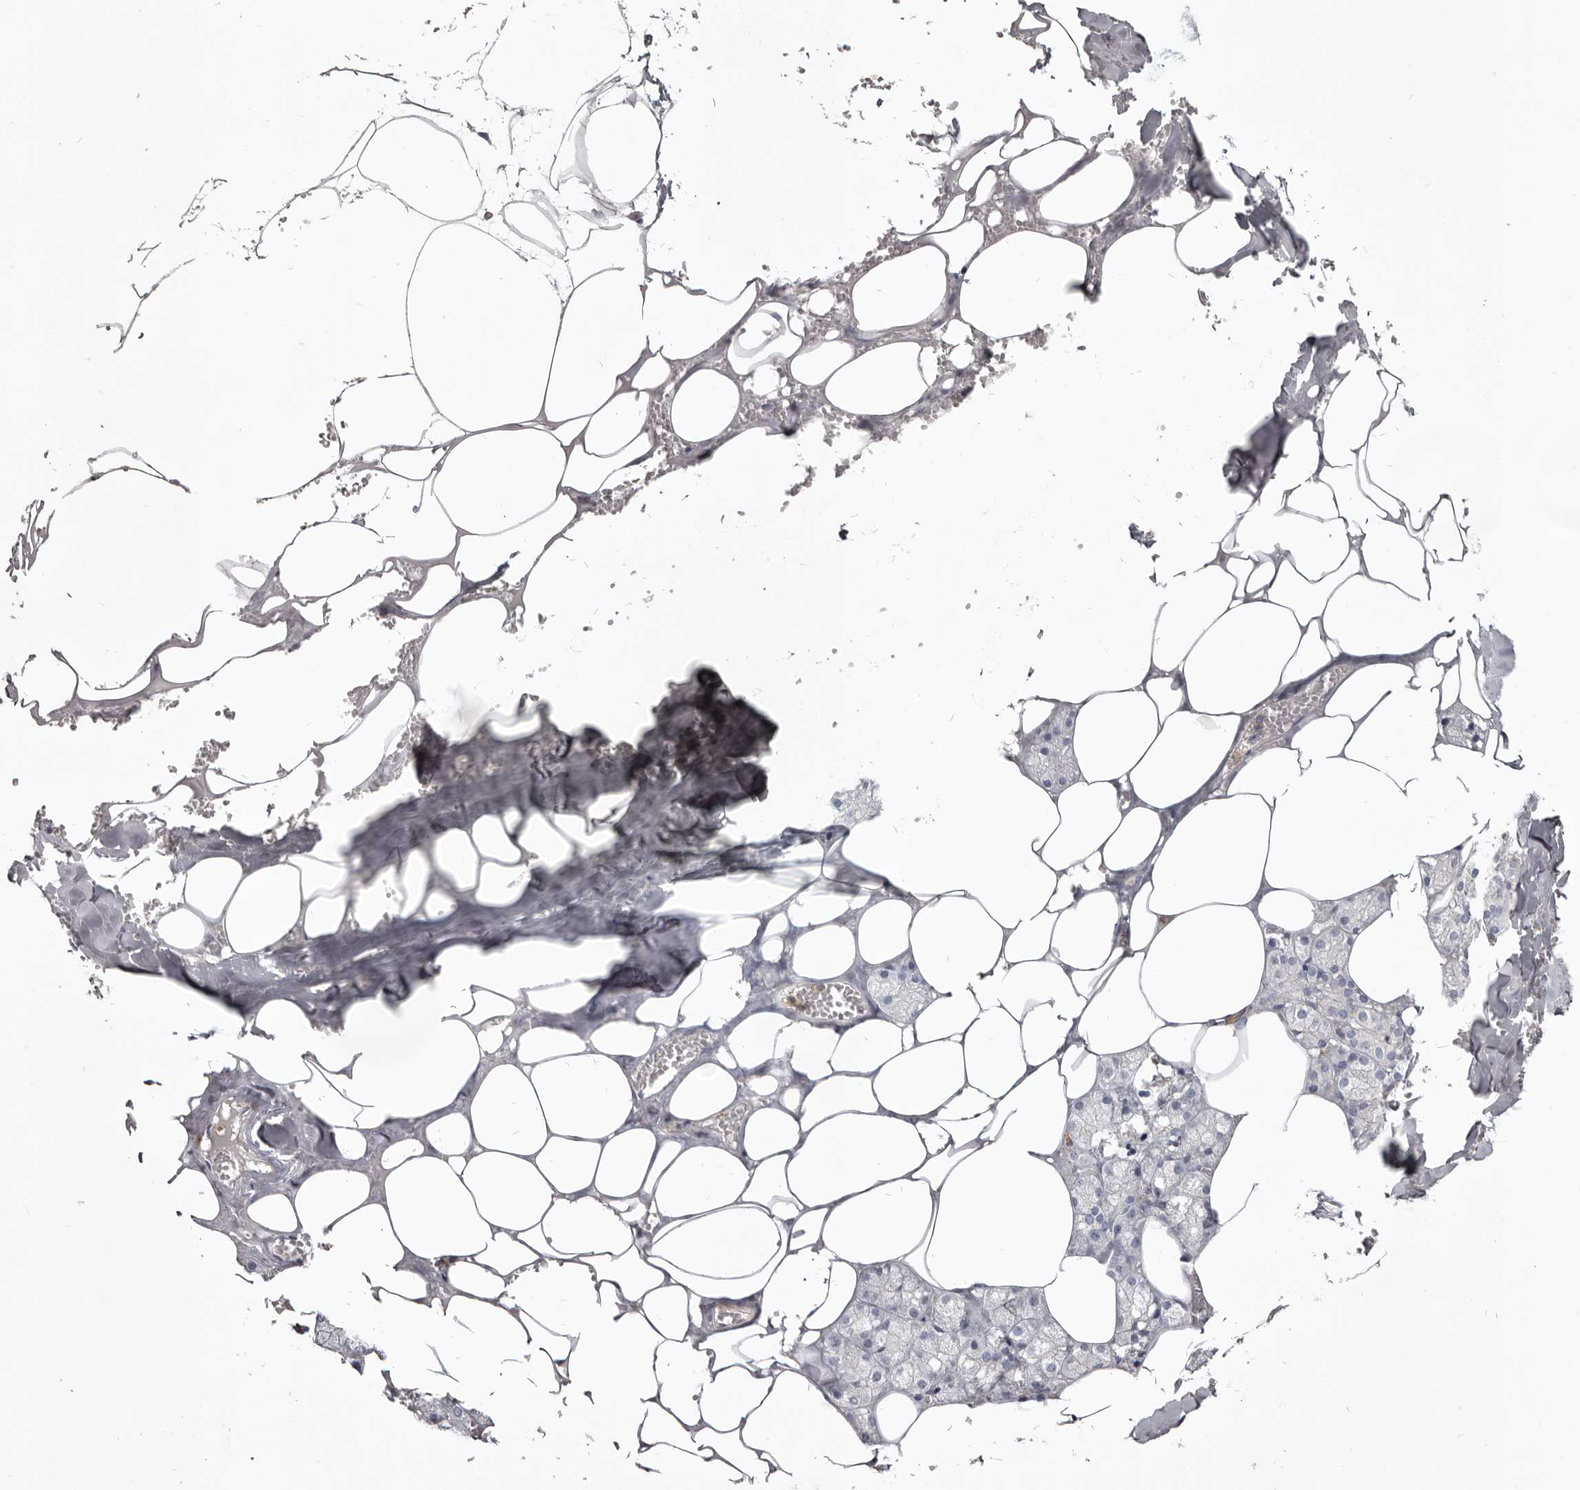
{"staining": {"intensity": "negative", "quantity": "none", "location": "none"}, "tissue": "salivary gland", "cell_type": "Glandular cells", "image_type": "normal", "snomed": [{"axis": "morphology", "description": "Normal tissue, NOS"}, {"axis": "topography", "description": "Salivary gland"}], "caption": "Immunohistochemistry of unremarkable human salivary gland demonstrates no staining in glandular cells. (DAB IHC with hematoxylin counter stain).", "gene": "CBL", "patient": {"sex": "male", "age": 62}}